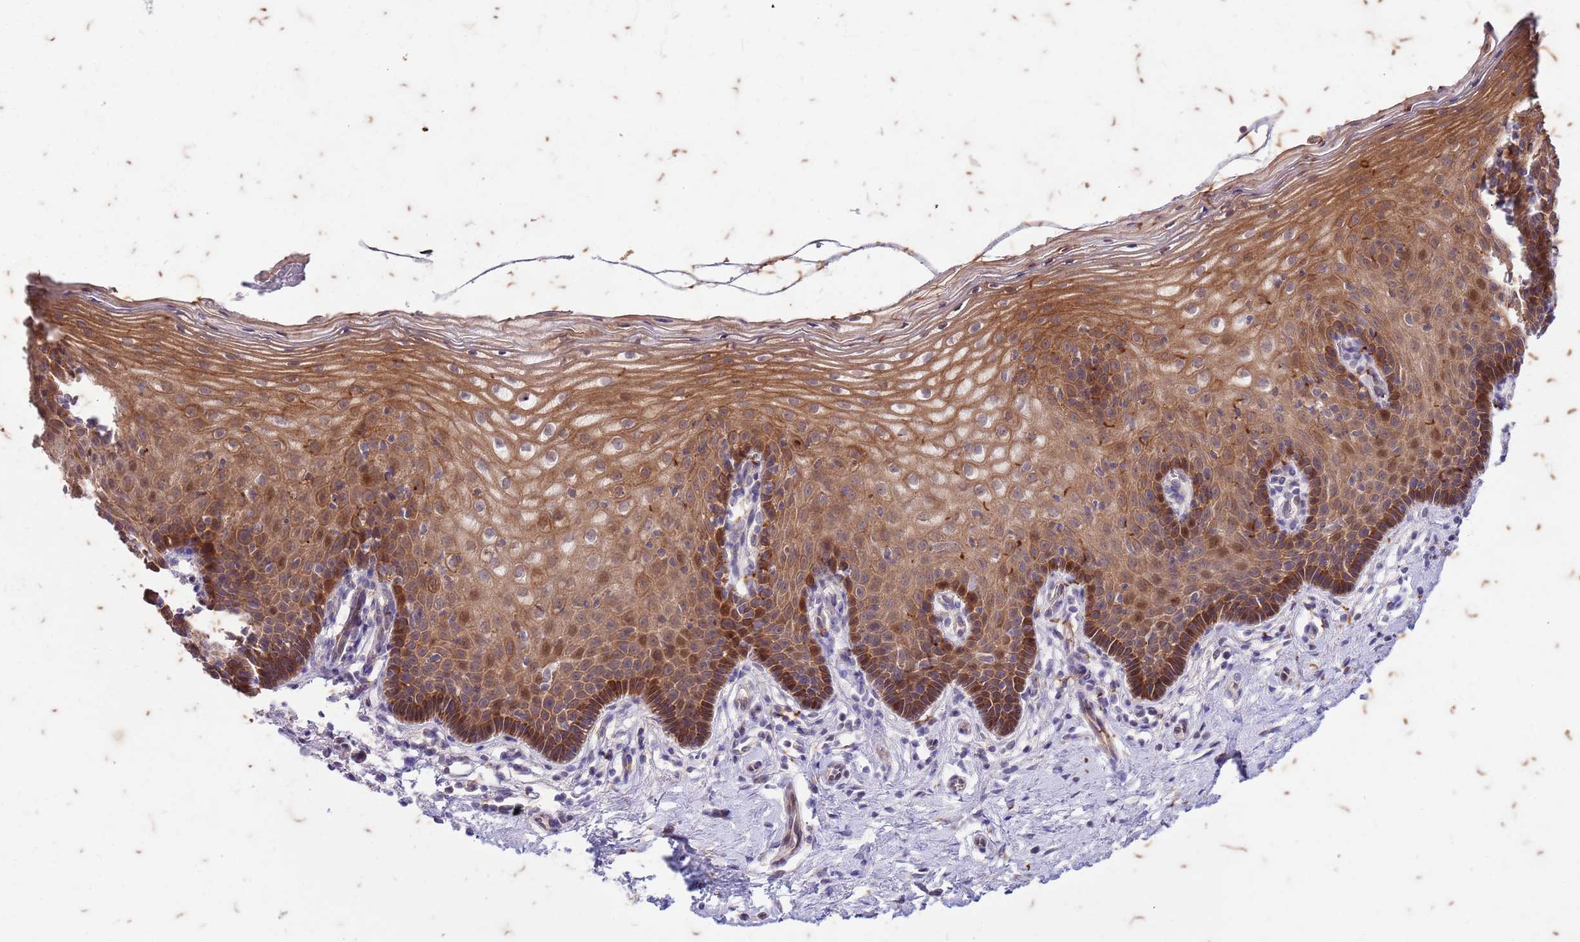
{"staining": {"intensity": "weak", "quantity": ">75%", "location": "cytoplasmic/membranous,nuclear"}, "tissue": "cervix", "cell_type": "Glandular cells", "image_type": "normal", "snomed": [{"axis": "morphology", "description": "Normal tissue, NOS"}, {"axis": "topography", "description": "Cervix"}], "caption": "Protein positivity by immunohistochemistry (IHC) shows weak cytoplasmic/membranous,nuclear positivity in about >75% of glandular cells in unremarkable cervix. The staining was performed using DAB (3,3'-diaminobenzidine) to visualize the protein expression in brown, while the nuclei were stained in blue with hematoxylin (Magnification: 20x).", "gene": "RAPGEF3", "patient": {"sex": "female", "age": 36}}